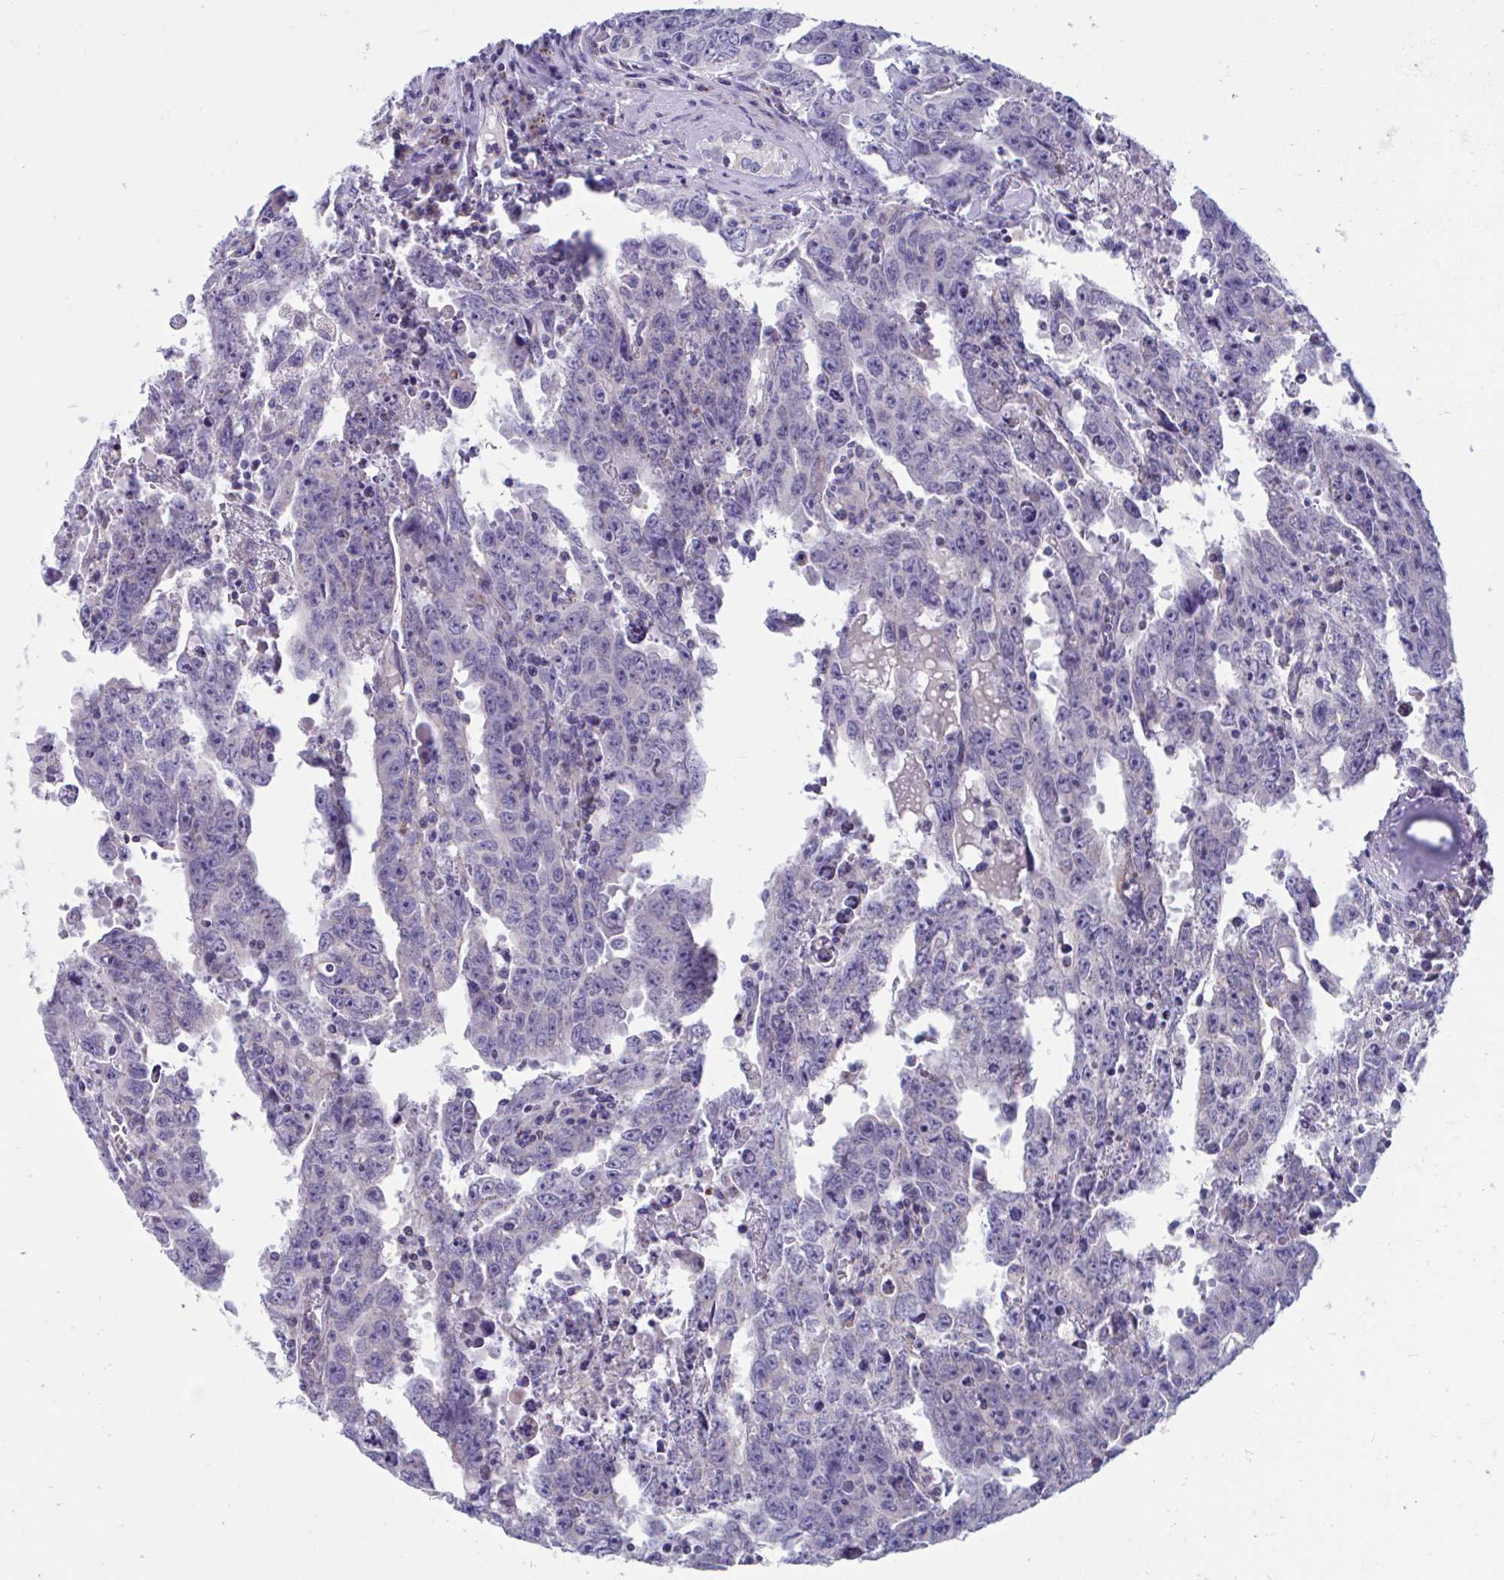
{"staining": {"intensity": "negative", "quantity": "none", "location": "none"}, "tissue": "testis cancer", "cell_type": "Tumor cells", "image_type": "cancer", "snomed": [{"axis": "morphology", "description": "Carcinoma, Embryonal, NOS"}, {"axis": "topography", "description": "Testis"}], "caption": "Immunohistochemistry micrograph of neoplastic tissue: human testis cancer stained with DAB demonstrates no significant protein expression in tumor cells.", "gene": "OR13A1", "patient": {"sex": "male", "age": 22}}